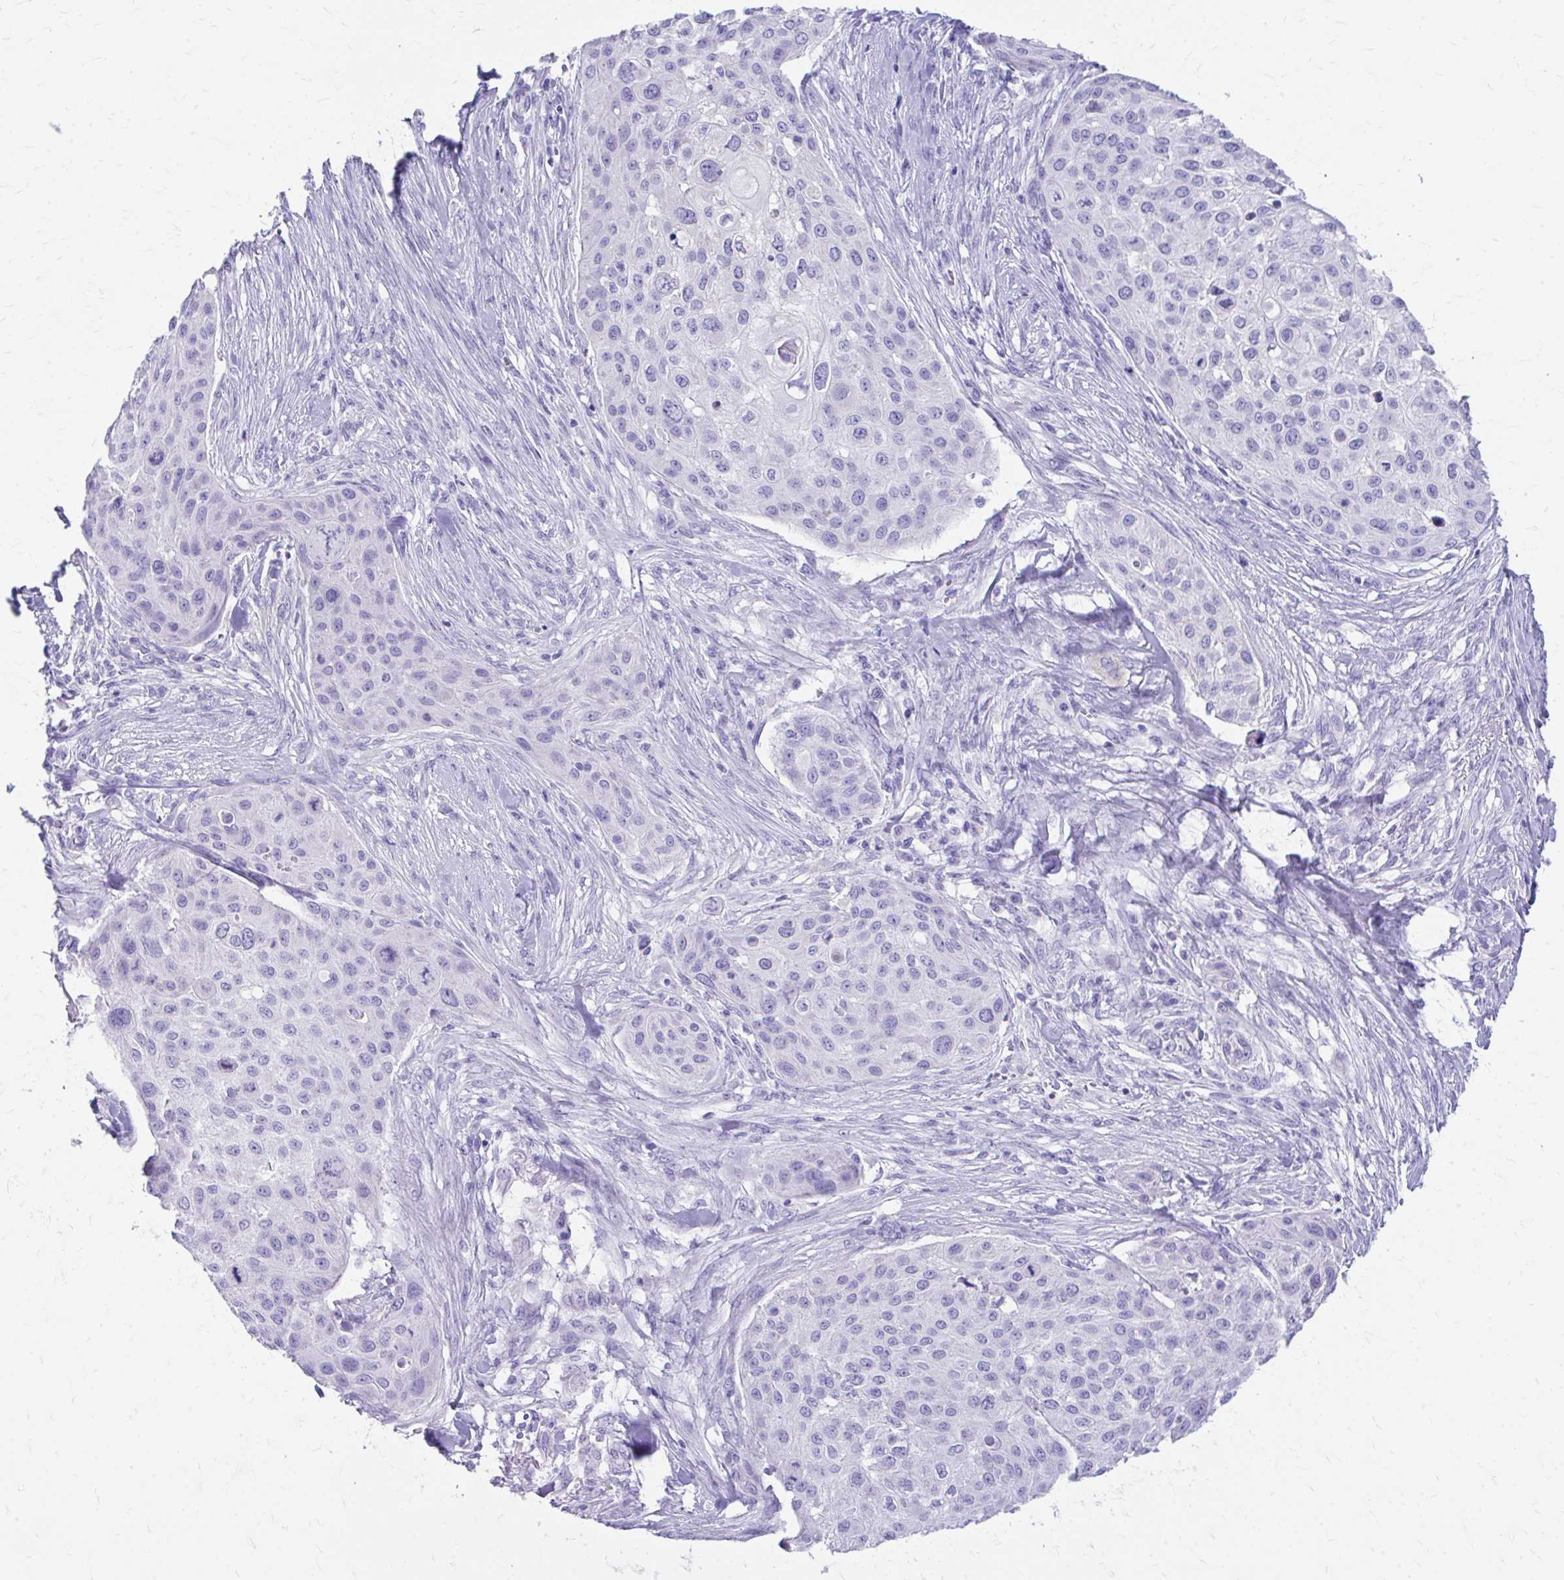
{"staining": {"intensity": "negative", "quantity": "none", "location": "none"}, "tissue": "skin cancer", "cell_type": "Tumor cells", "image_type": "cancer", "snomed": [{"axis": "morphology", "description": "Squamous cell carcinoma, NOS"}, {"axis": "topography", "description": "Skin"}], "caption": "High power microscopy photomicrograph of an immunohistochemistry image of skin cancer, revealing no significant positivity in tumor cells.", "gene": "KRIT1", "patient": {"sex": "female", "age": 87}}